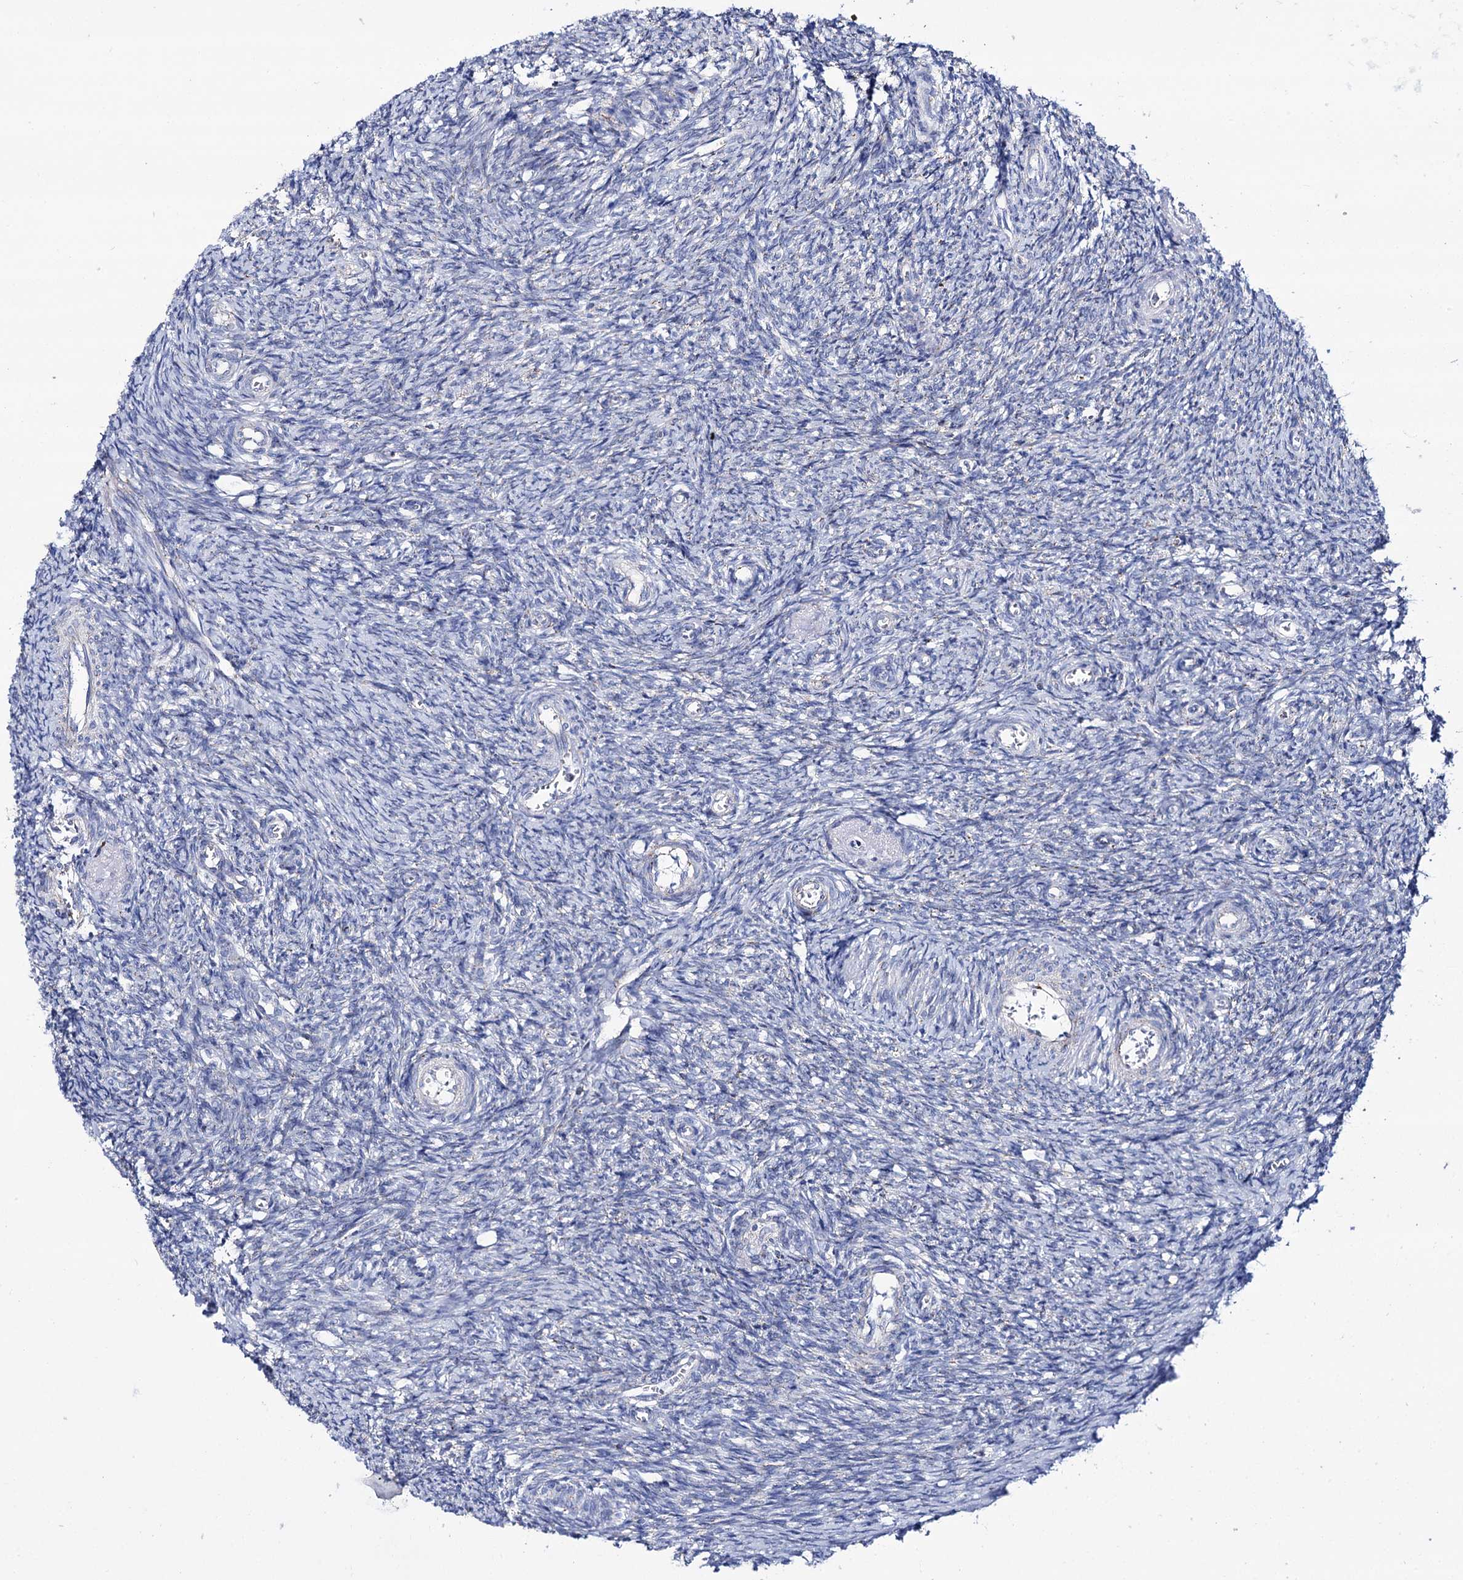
{"staining": {"intensity": "negative", "quantity": "none", "location": "none"}, "tissue": "ovary", "cell_type": "Ovarian stroma cells", "image_type": "normal", "snomed": [{"axis": "morphology", "description": "Normal tissue, NOS"}, {"axis": "topography", "description": "Ovary"}], "caption": "High power microscopy image of an immunohistochemistry photomicrograph of benign ovary, revealing no significant staining in ovarian stroma cells.", "gene": "UBASH3B", "patient": {"sex": "female", "age": 44}}